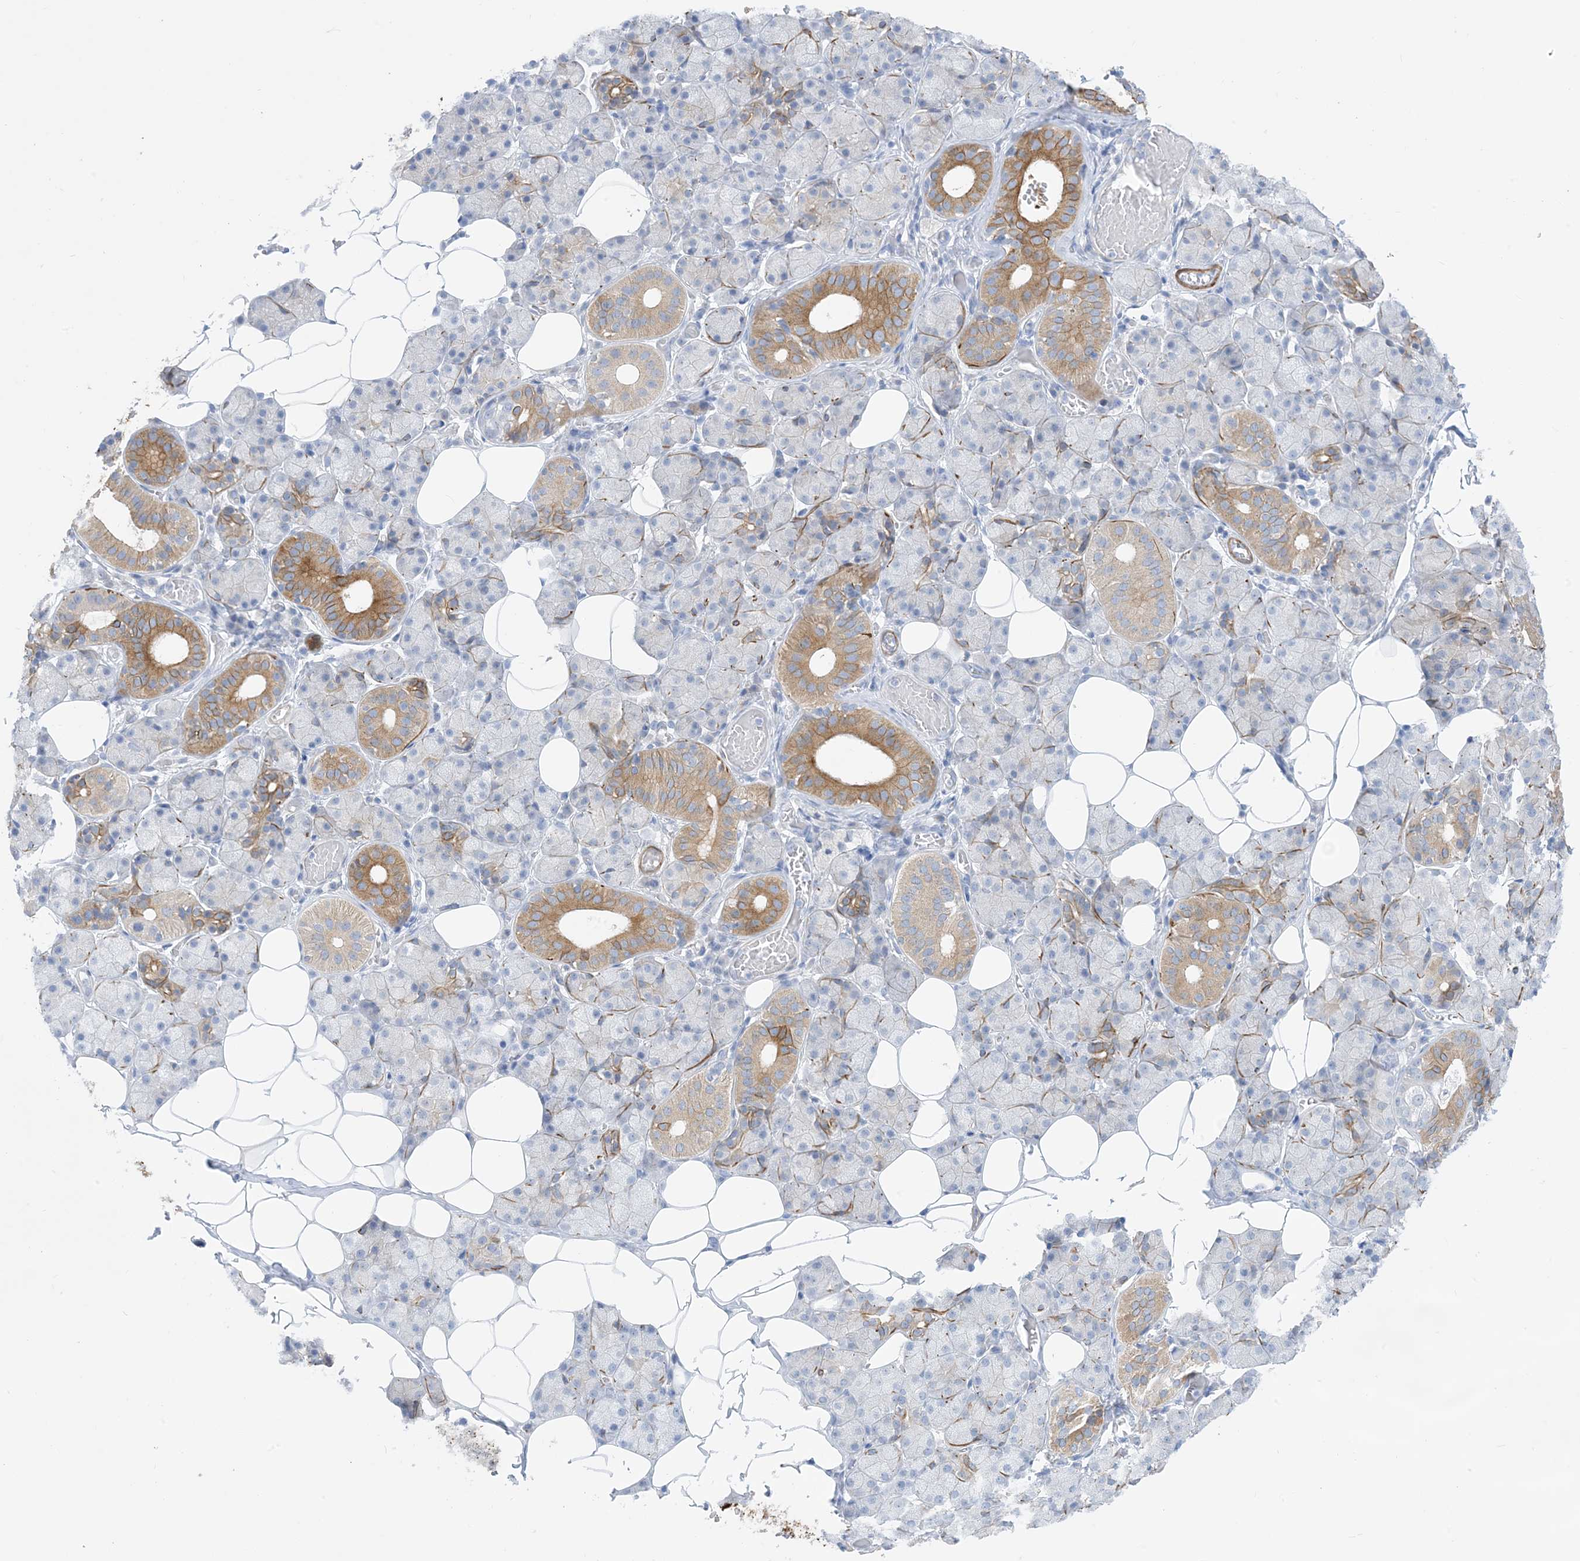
{"staining": {"intensity": "moderate", "quantity": "25%-75%", "location": "cytoplasmic/membranous"}, "tissue": "salivary gland", "cell_type": "Glandular cells", "image_type": "normal", "snomed": [{"axis": "morphology", "description": "Normal tissue, NOS"}, {"axis": "topography", "description": "Salivary gland"}], "caption": "Human salivary gland stained for a protein (brown) reveals moderate cytoplasmic/membranous positive positivity in approximately 25%-75% of glandular cells.", "gene": "MARS2", "patient": {"sex": "female", "age": 33}}